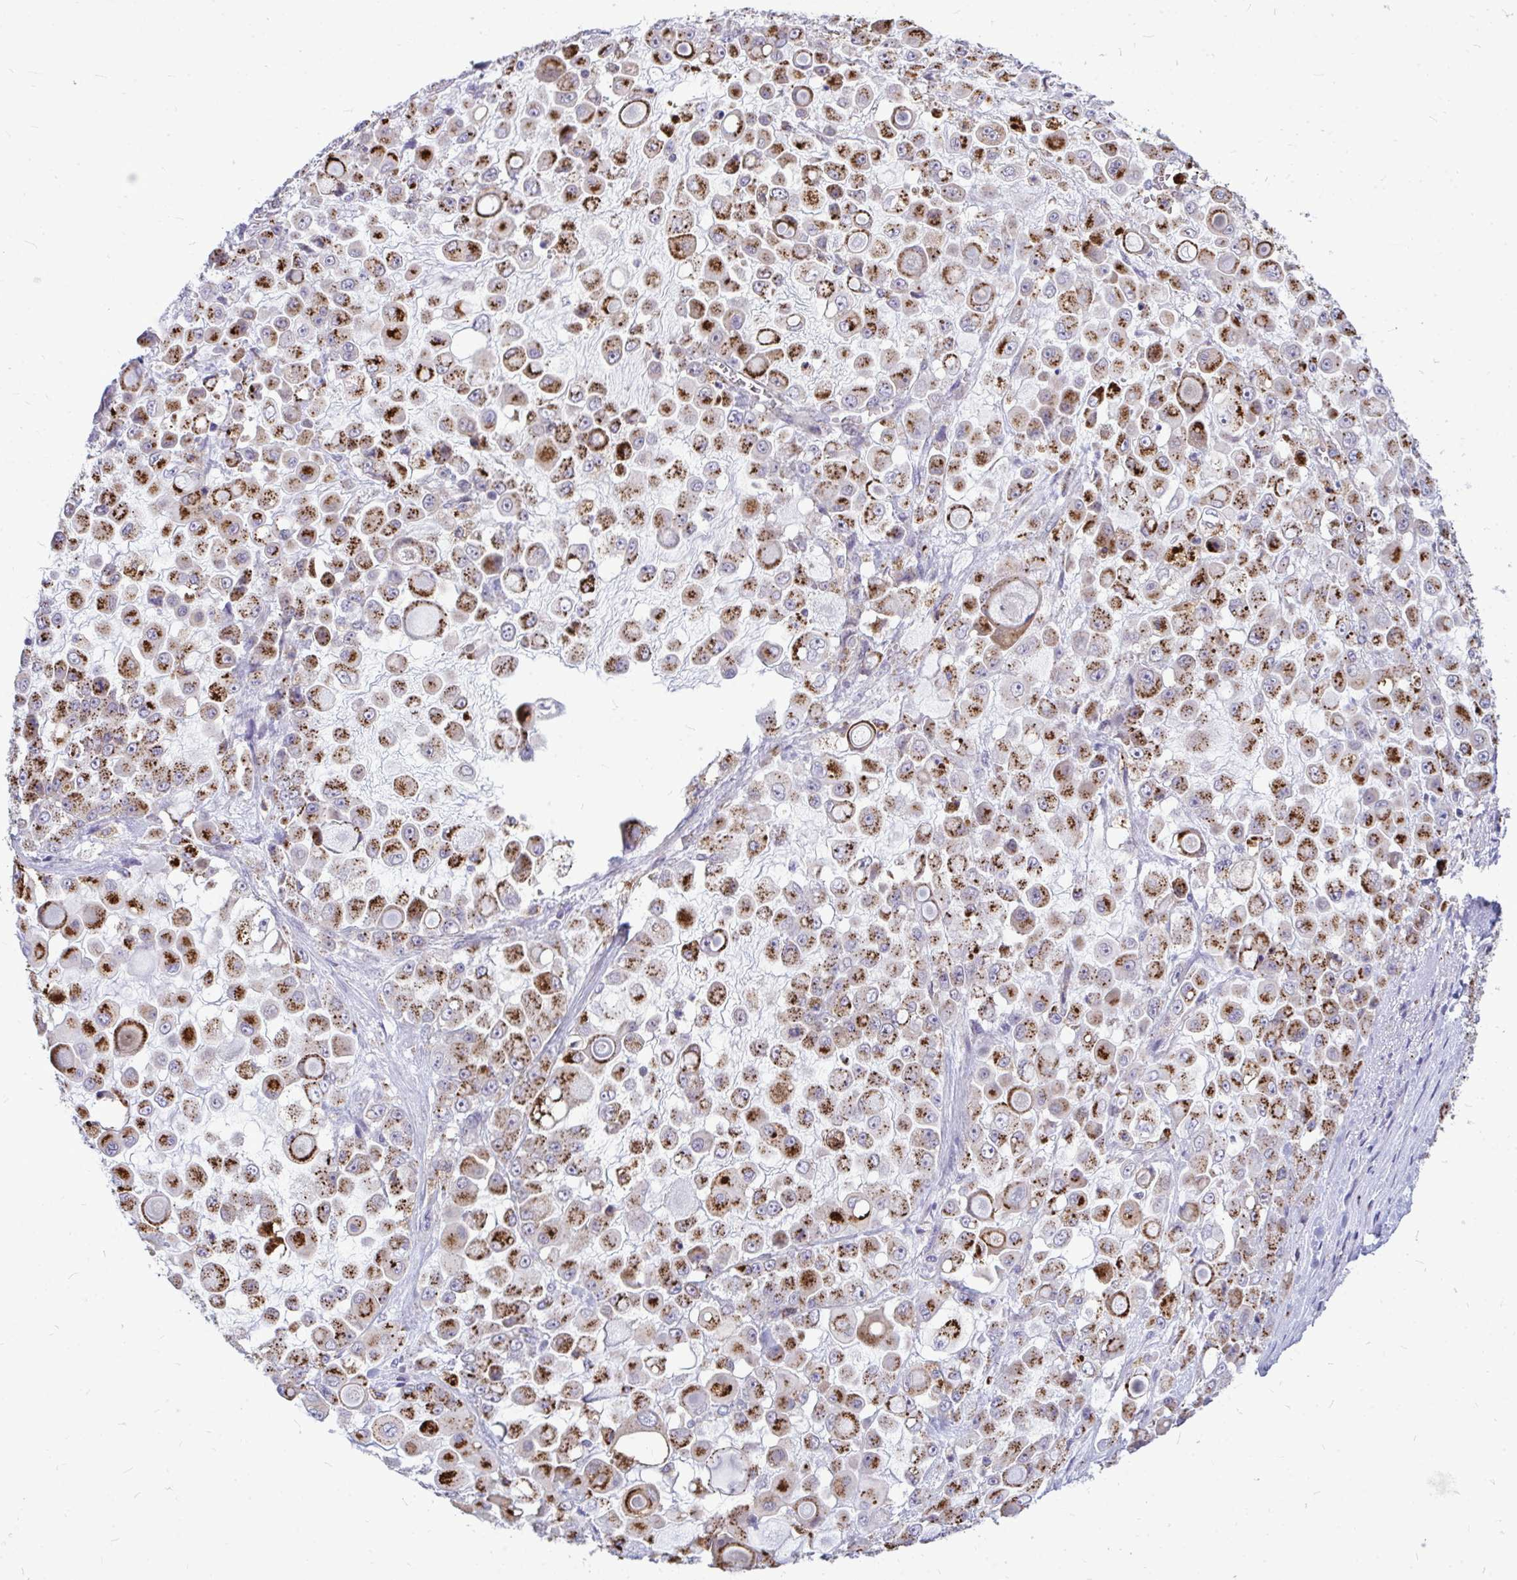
{"staining": {"intensity": "strong", "quantity": "25%-75%", "location": "cytoplasmic/membranous"}, "tissue": "stomach cancer", "cell_type": "Tumor cells", "image_type": "cancer", "snomed": [{"axis": "morphology", "description": "Adenocarcinoma, NOS"}, {"axis": "topography", "description": "Stomach"}], "caption": "Immunohistochemistry (IHC) (DAB (3,3'-diaminobenzidine)) staining of human stomach cancer (adenocarcinoma) demonstrates strong cytoplasmic/membranous protein staining in about 25%-75% of tumor cells.", "gene": "ZSCAN25", "patient": {"sex": "female", "age": 76}}